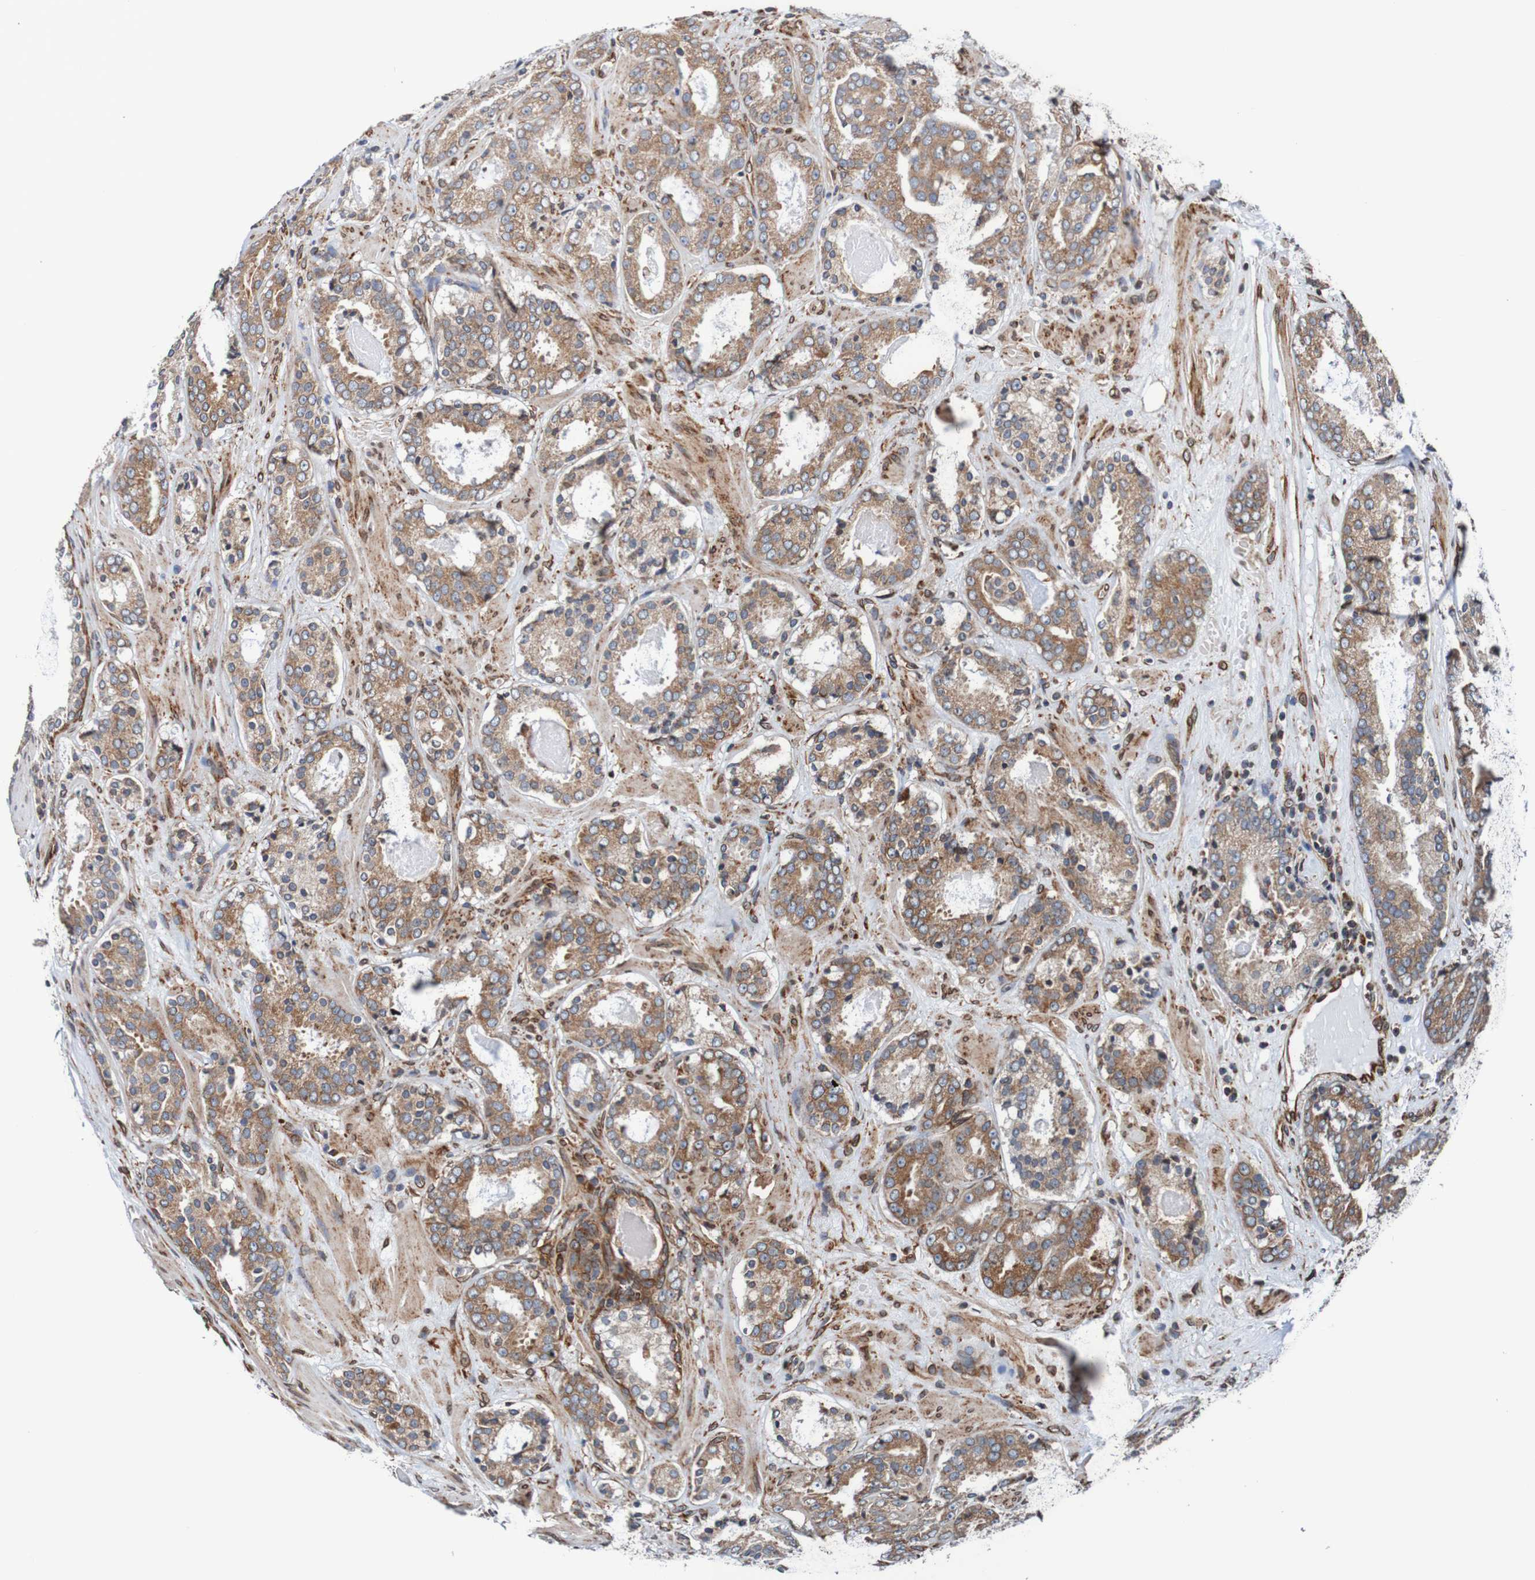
{"staining": {"intensity": "moderate", "quantity": ">75%", "location": "cytoplasmic/membranous"}, "tissue": "prostate cancer", "cell_type": "Tumor cells", "image_type": "cancer", "snomed": [{"axis": "morphology", "description": "Adenocarcinoma, Low grade"}, {"axis": "topography", "description": "Prostate"}], "caption": "Prostate cancer stained with DAB immunohistochemistry (IHC) displays medium levels of moderate cytoplasmic/membranous positivity in about >75% of tumor cells. (Stains: DAB in brown, nuclei in blue, Microscopy: brightfield microscopy at high magnification).", "gene": "TMEM109", "patient": {"sex": "male", "age": 69}}